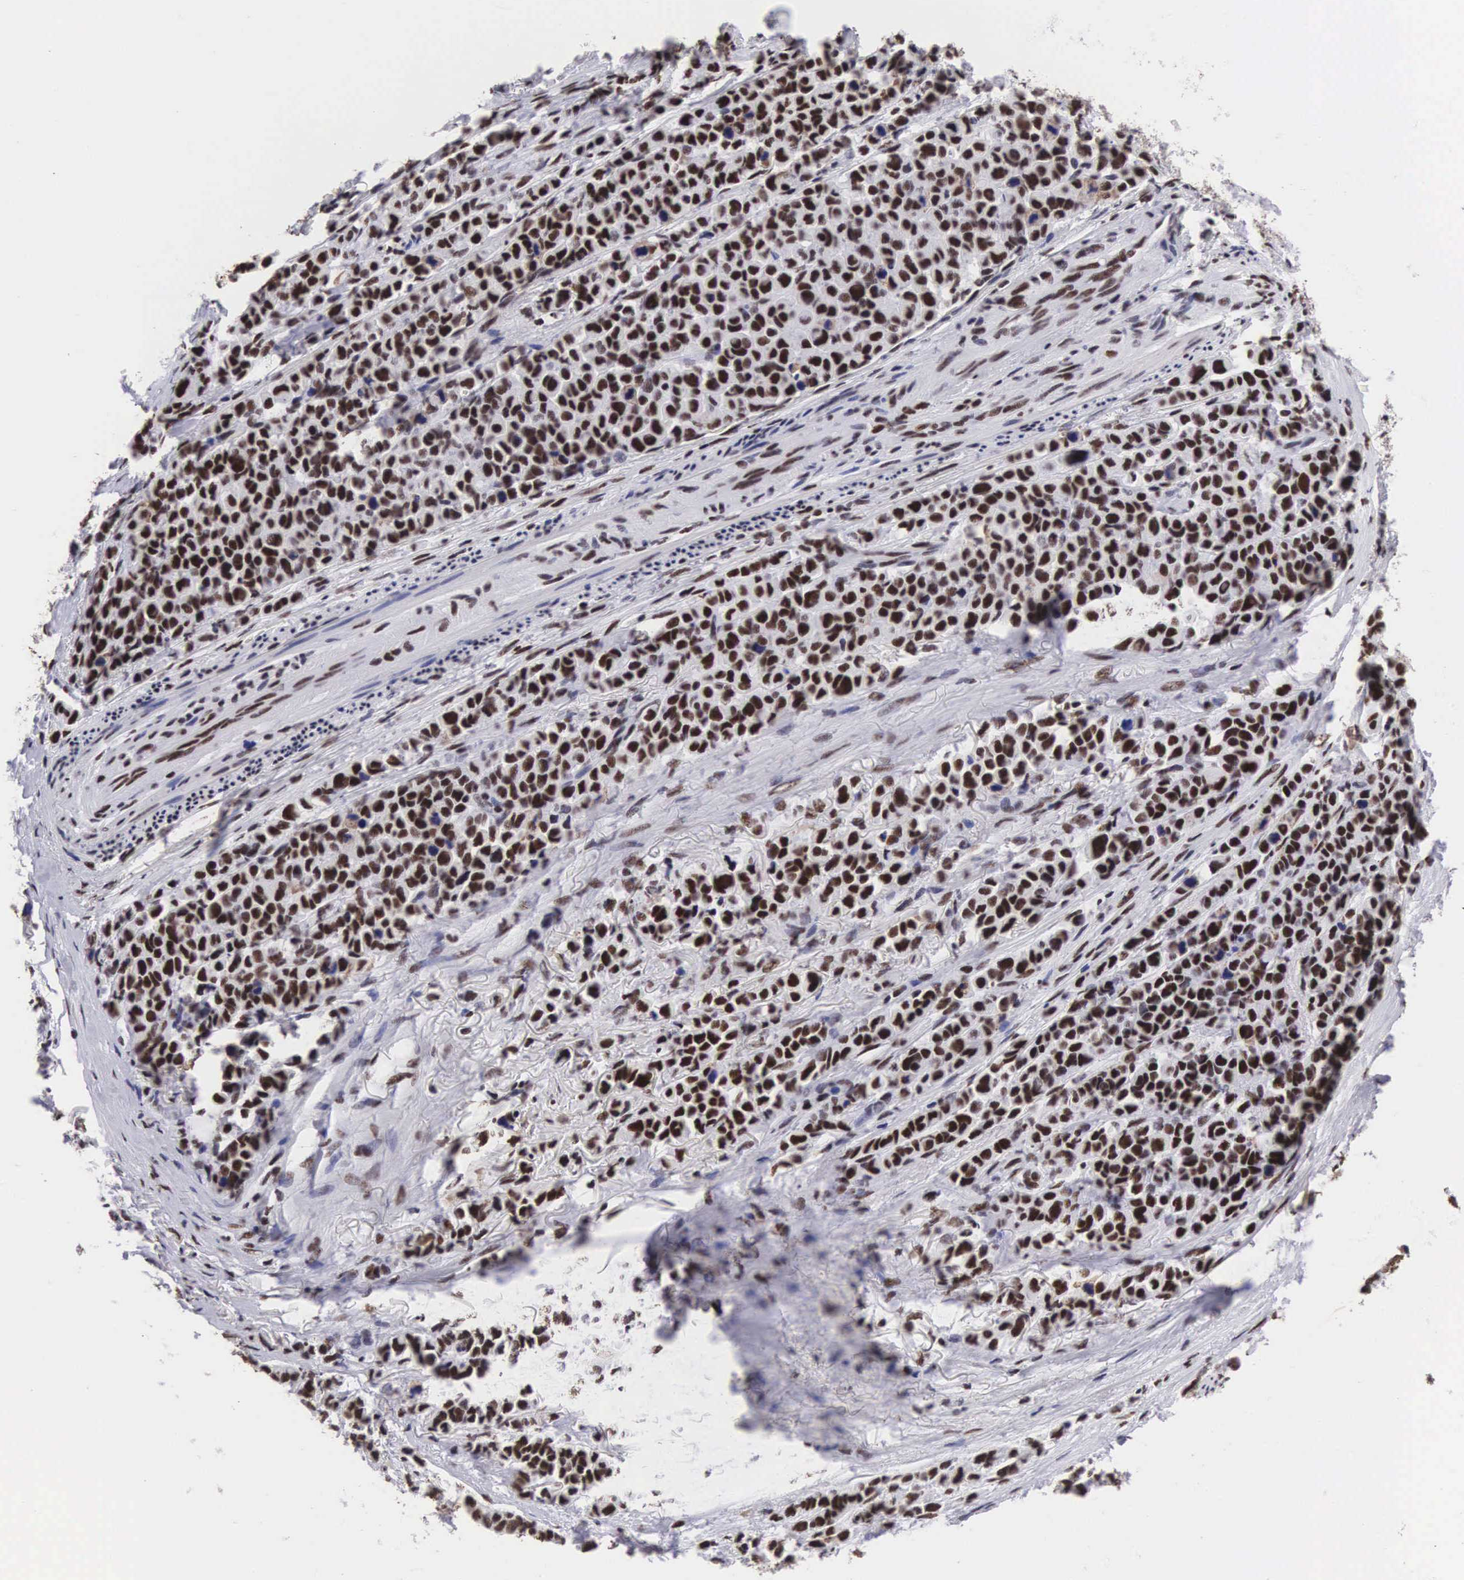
{"staining": {"intensity": "moderate", "quantity": ">75%", "location": "nuclear"}, "tissue": "stomach cancer", "cell_type": "Tumor cells", "image_type": "cancer", "snomed": [{"axis": "morphology", "description": "Adenocarcinoma, NOS"}, {"axis": "topography", "description": "Stomach, upper"}], "caption": "Immunohistochemistry of adenocarcinoma (stomach) reveals medium levels of moderate nuclear expression in approximately >75% of tumor cells.", "gene": "SF3A1", "patient": {"sex": "male", "age": 71}}